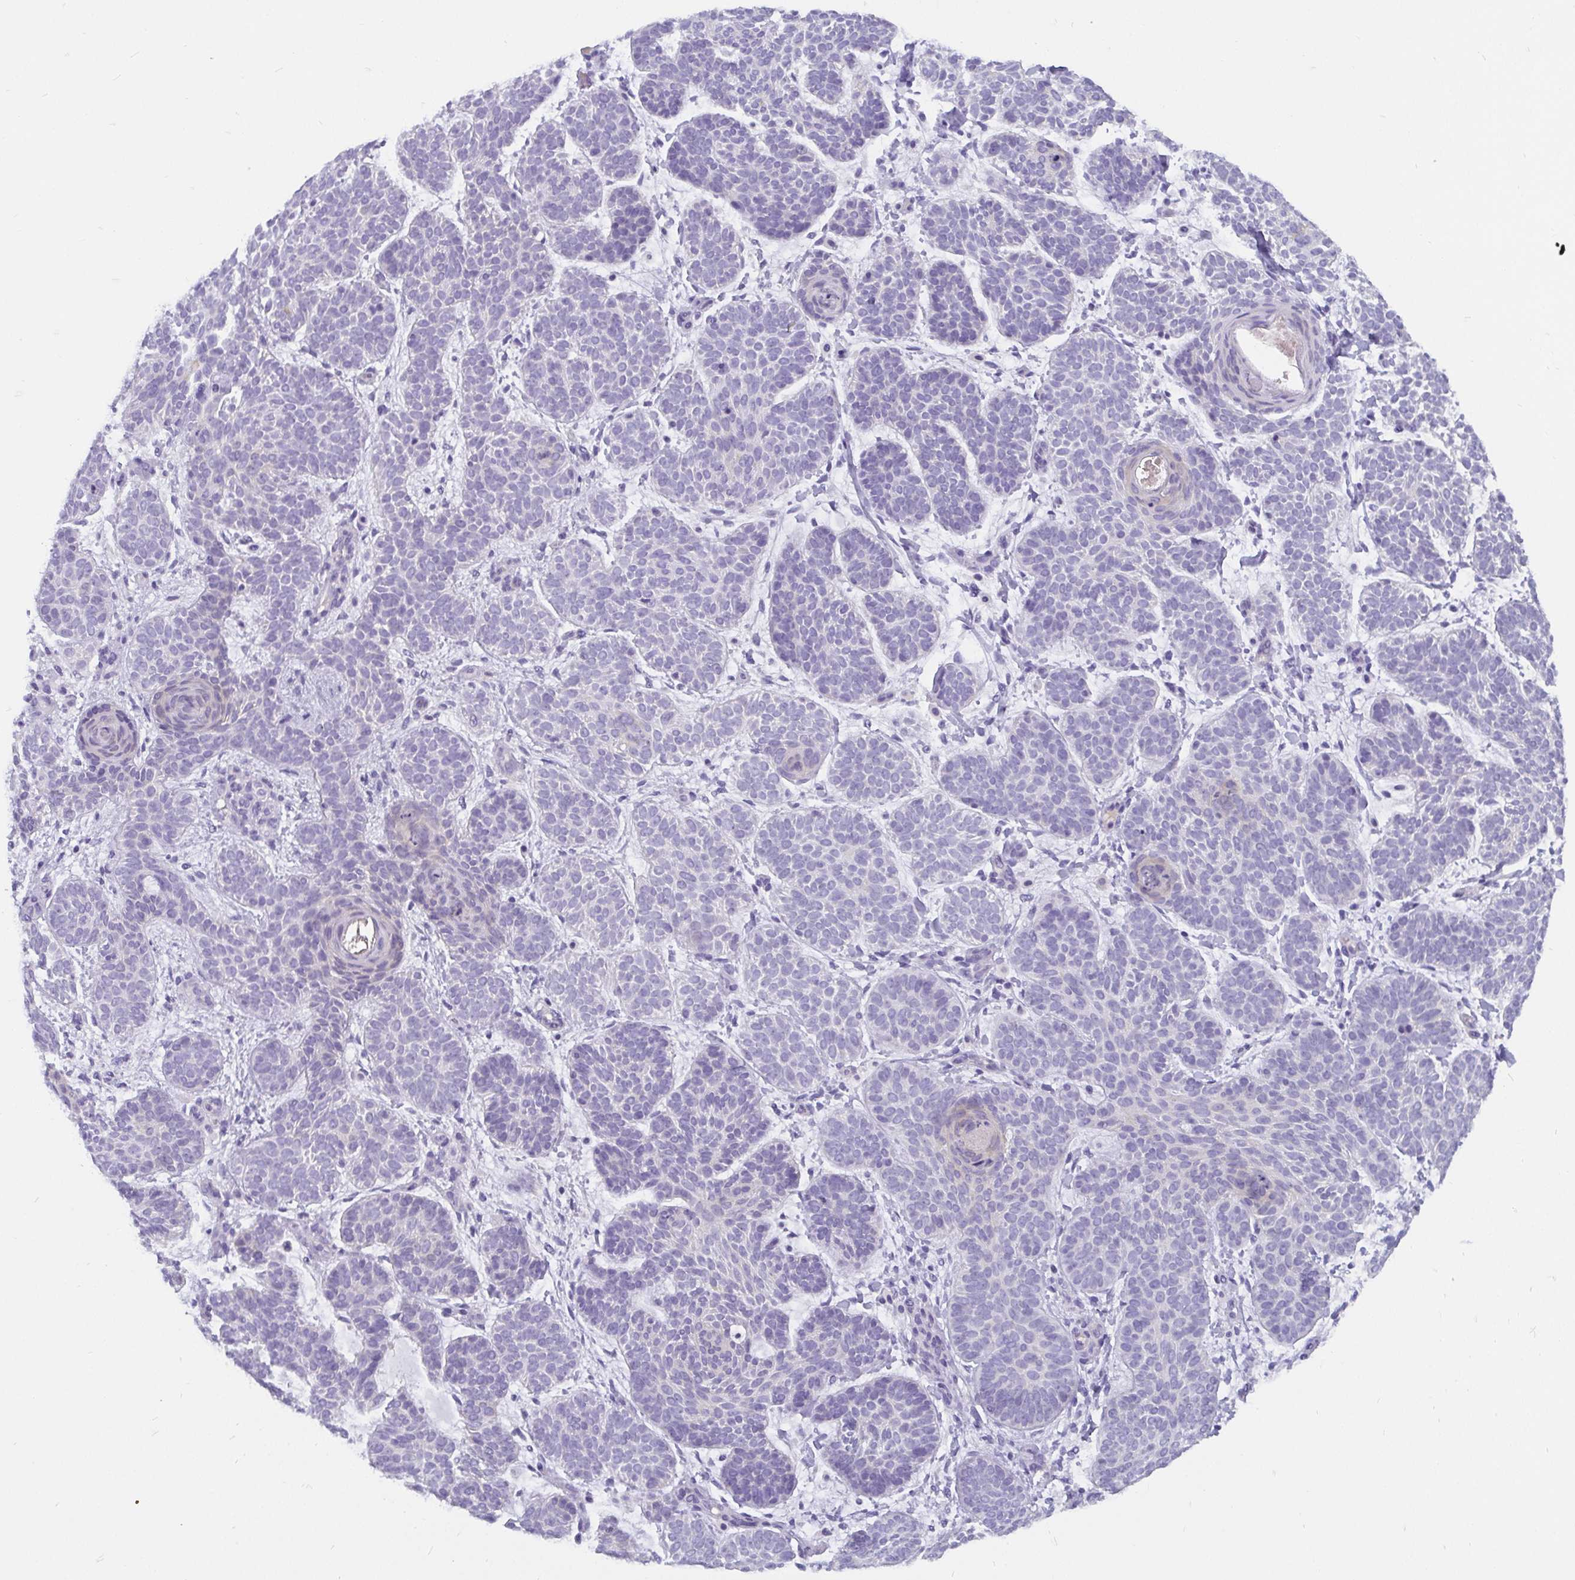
{"staining": {"intensity": "negative", "quantity": "none", "location": "none"}, "tissue": "skin cancer", "cell_type": "Tumor cells", "image_type": "cancer", "snomed": [{"axis": "morphology", "description": "Basal cell carcinoma"}, {"axis": "topography", "description": "Skin"}], "caption": "Basal cell carcinoma (skin) was stained to show a protein in brown. There is no significant positivity in tumor cells.", "gene": "ADAMTS6", "patient": {"sex": "female", "age": 82}}